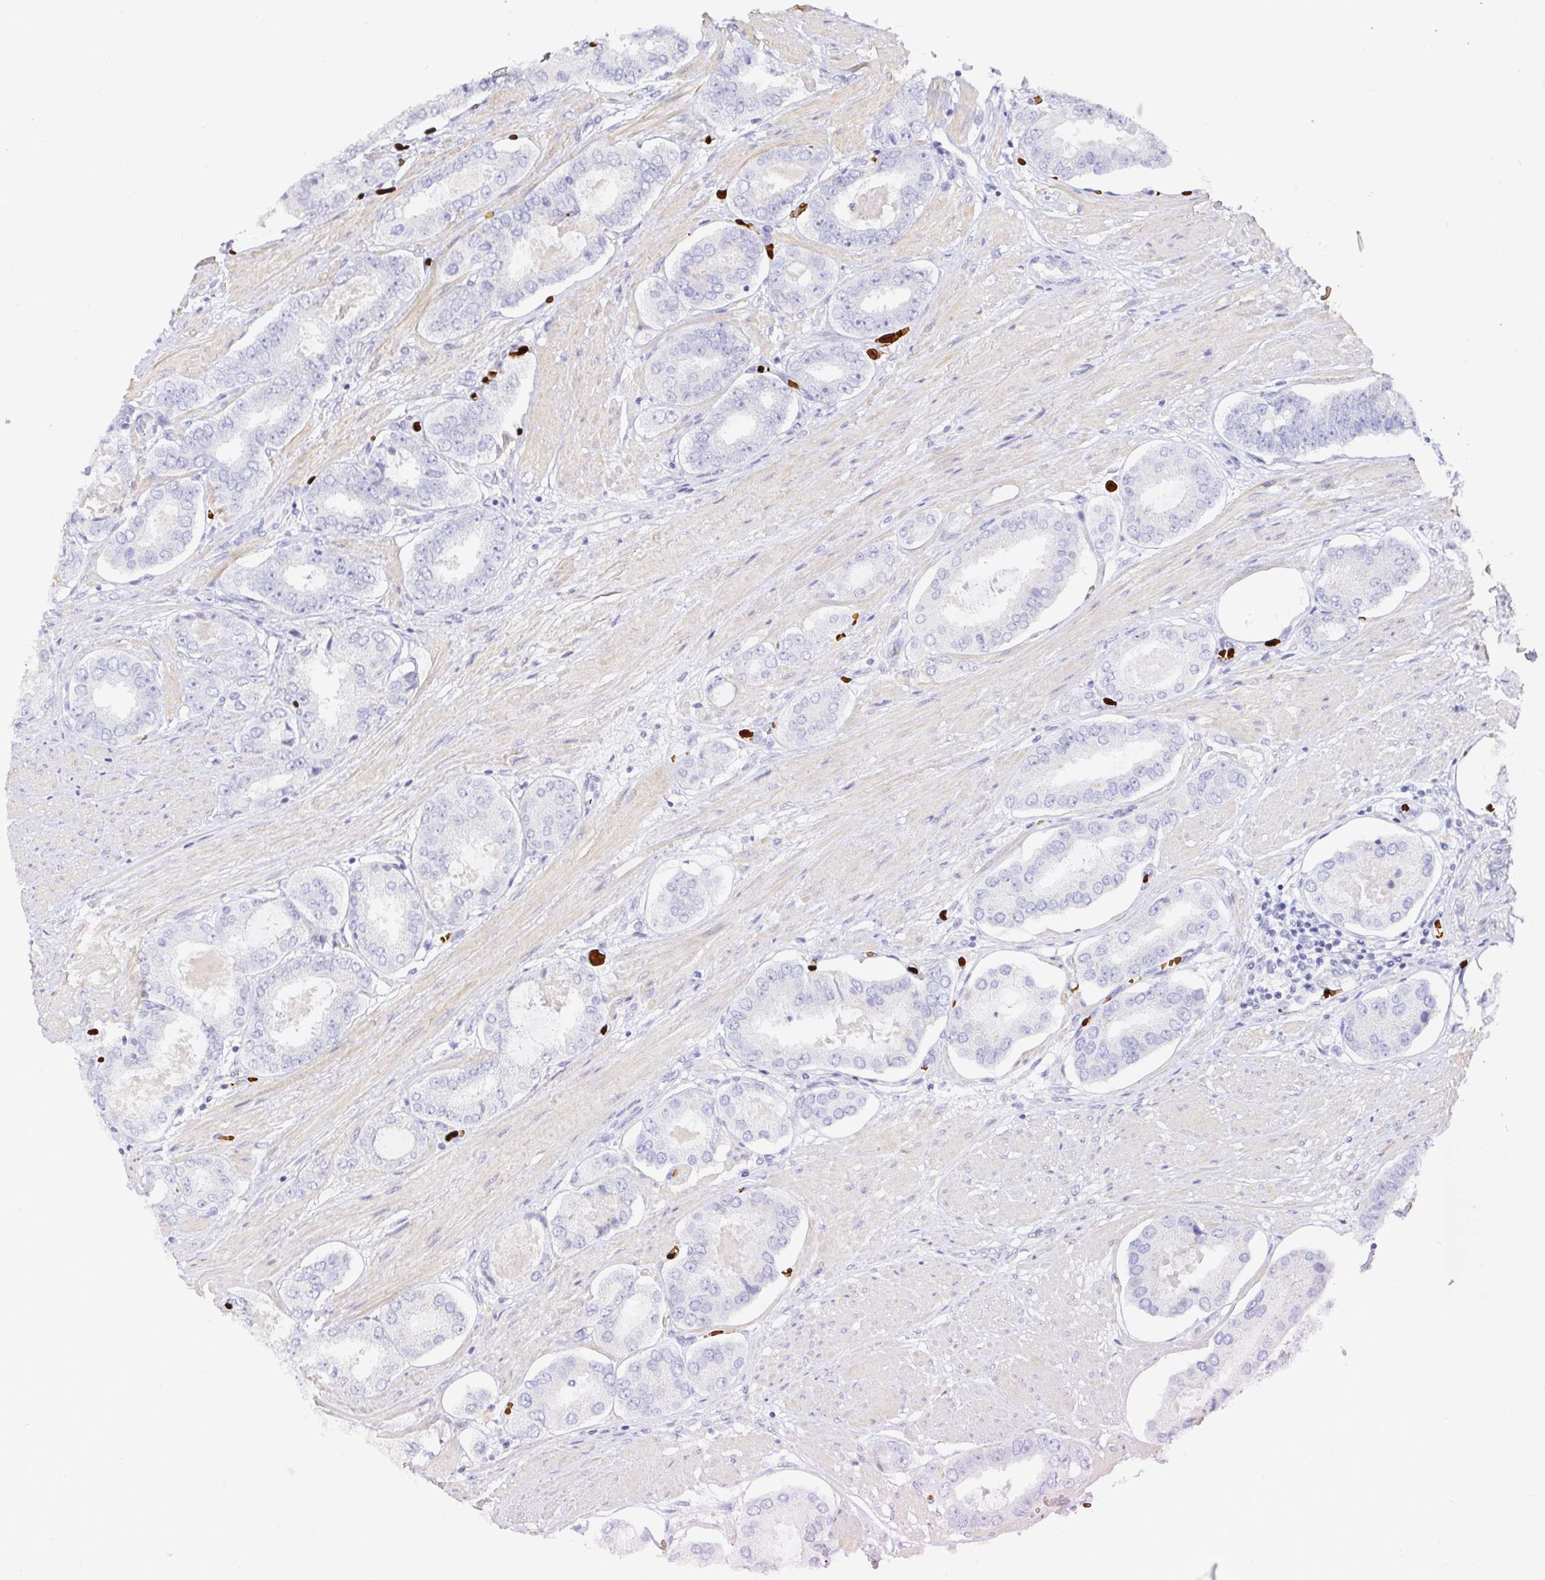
{"staining": {"intensity": "negative", "quantity": "none", "location": "none"}, "tissue": "prostate cancer", "cell_type": "Tumor cells", "image_type": "cancer", "snomed": [{"axis": "morphology", "description": "Adenocarcinoma, High grade"}, {"axis": "topography", "description": "Prostate"}], "caption": "Immunohistochemistry photomicrograph of neoplastic tissue: prostate cancer stained with DAB (3,3'-diaminobenzidine) displays no significant protein staining in tumor cells. (DAB (3,3'-diaminobenzidine) IHC with hematoxylin counter stain).", "gene": "FGF21", "patient": {"sex": "male", "age": 63}}